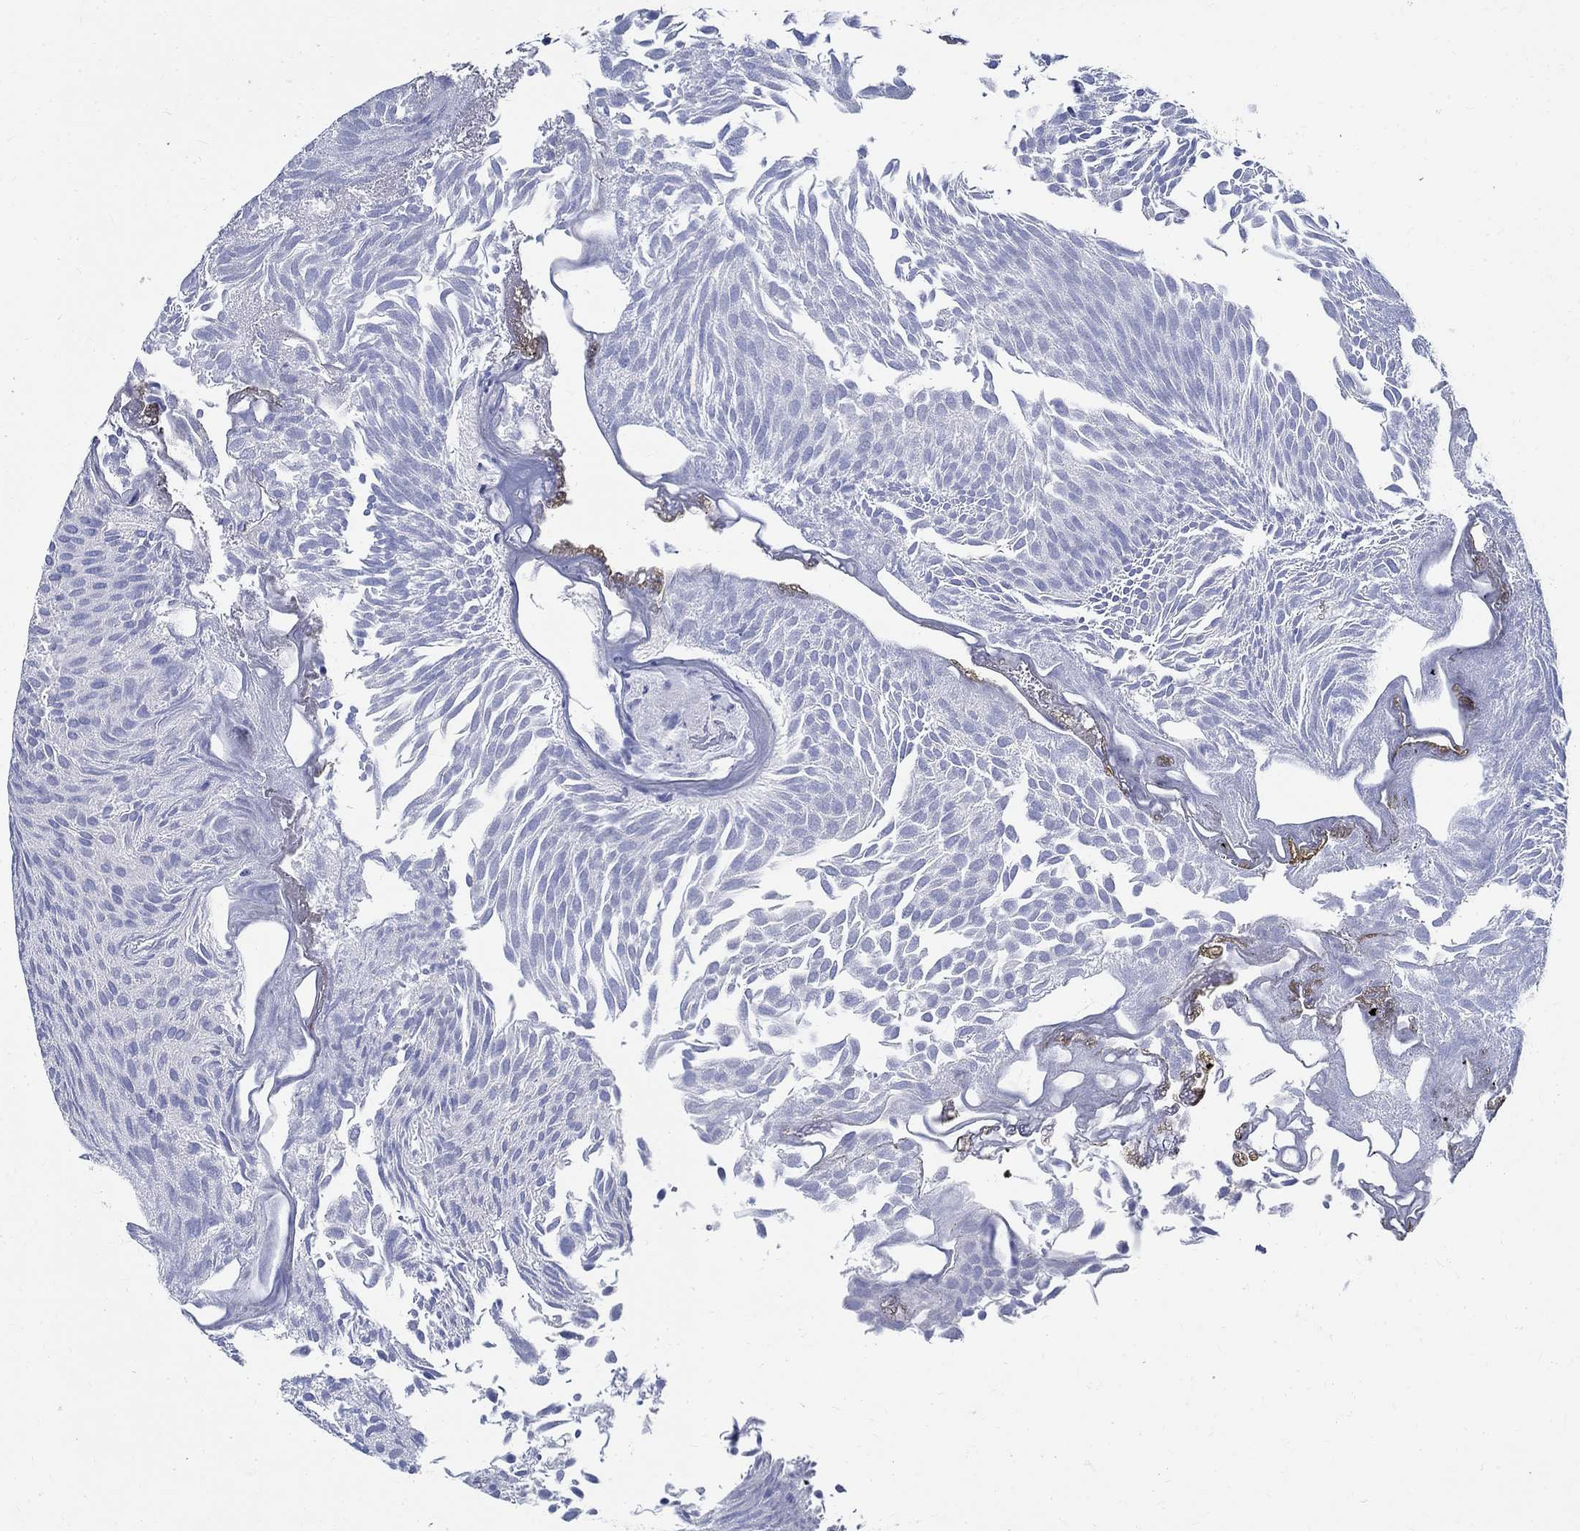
{"staining": {"intensity": "negative", "quantity": "none", "location": "none"}, "tissue": "urothelial cancer", "cell_type": "Tumor cells", "image_type": "cancer", "snomed": [{"axis": "morphology", "description": "Urothelial carcinoma, Low grade"}, {"axis": "topography", "description": "Urinary bladder"}], "caption": "Immunohistochemical staining of low-grade urothelial carcinoma demonstrates no significant staining in tumor cells. Nuclei are stained in blue.", "gene": "TSPAN16", "patient": {"sex": "male", "age": 52}}